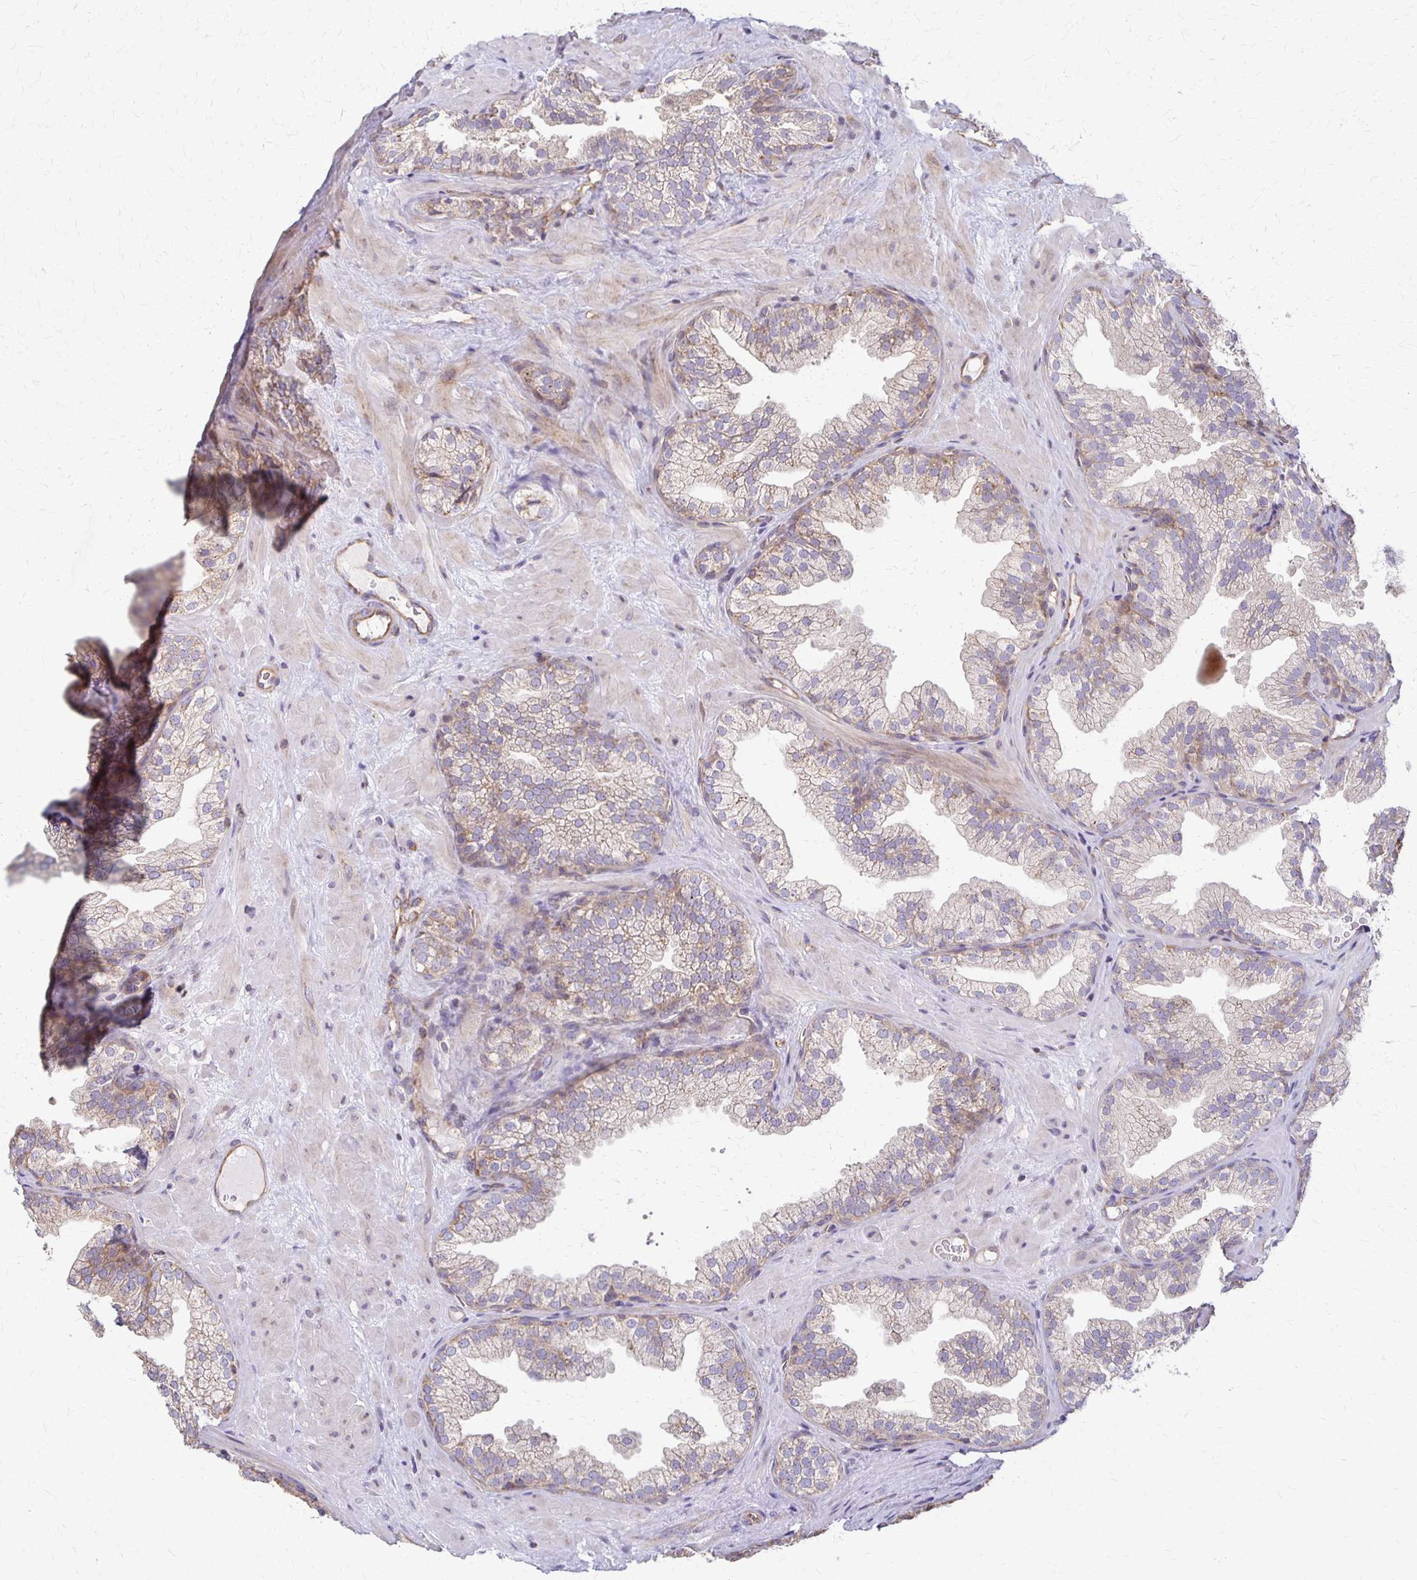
{"staining": {"intensity": "negative", "quantity": "none", "location": "none"}, "tissue": "prostate", "cell_type": "Glandular cells", "image_type": "normal", "snomed": [{"axis": "morphology", "description": "Normal tissue, NOS"}, {"axis": "topography", "description": "Prostate"}], "caption": "Immunohistochemistry image of unremarkable prostate: prostate stained with DAB (3,3'-diaminobenzidine) shows no significant protein staining in glandular cells. (DAB (3,3'-diaminobenzidine) immunohistochemistry (IHC) with hematoxylin counter stain).", "gene": "EIF4EBP2", "patient": {"sex": "male", "age": 37}}